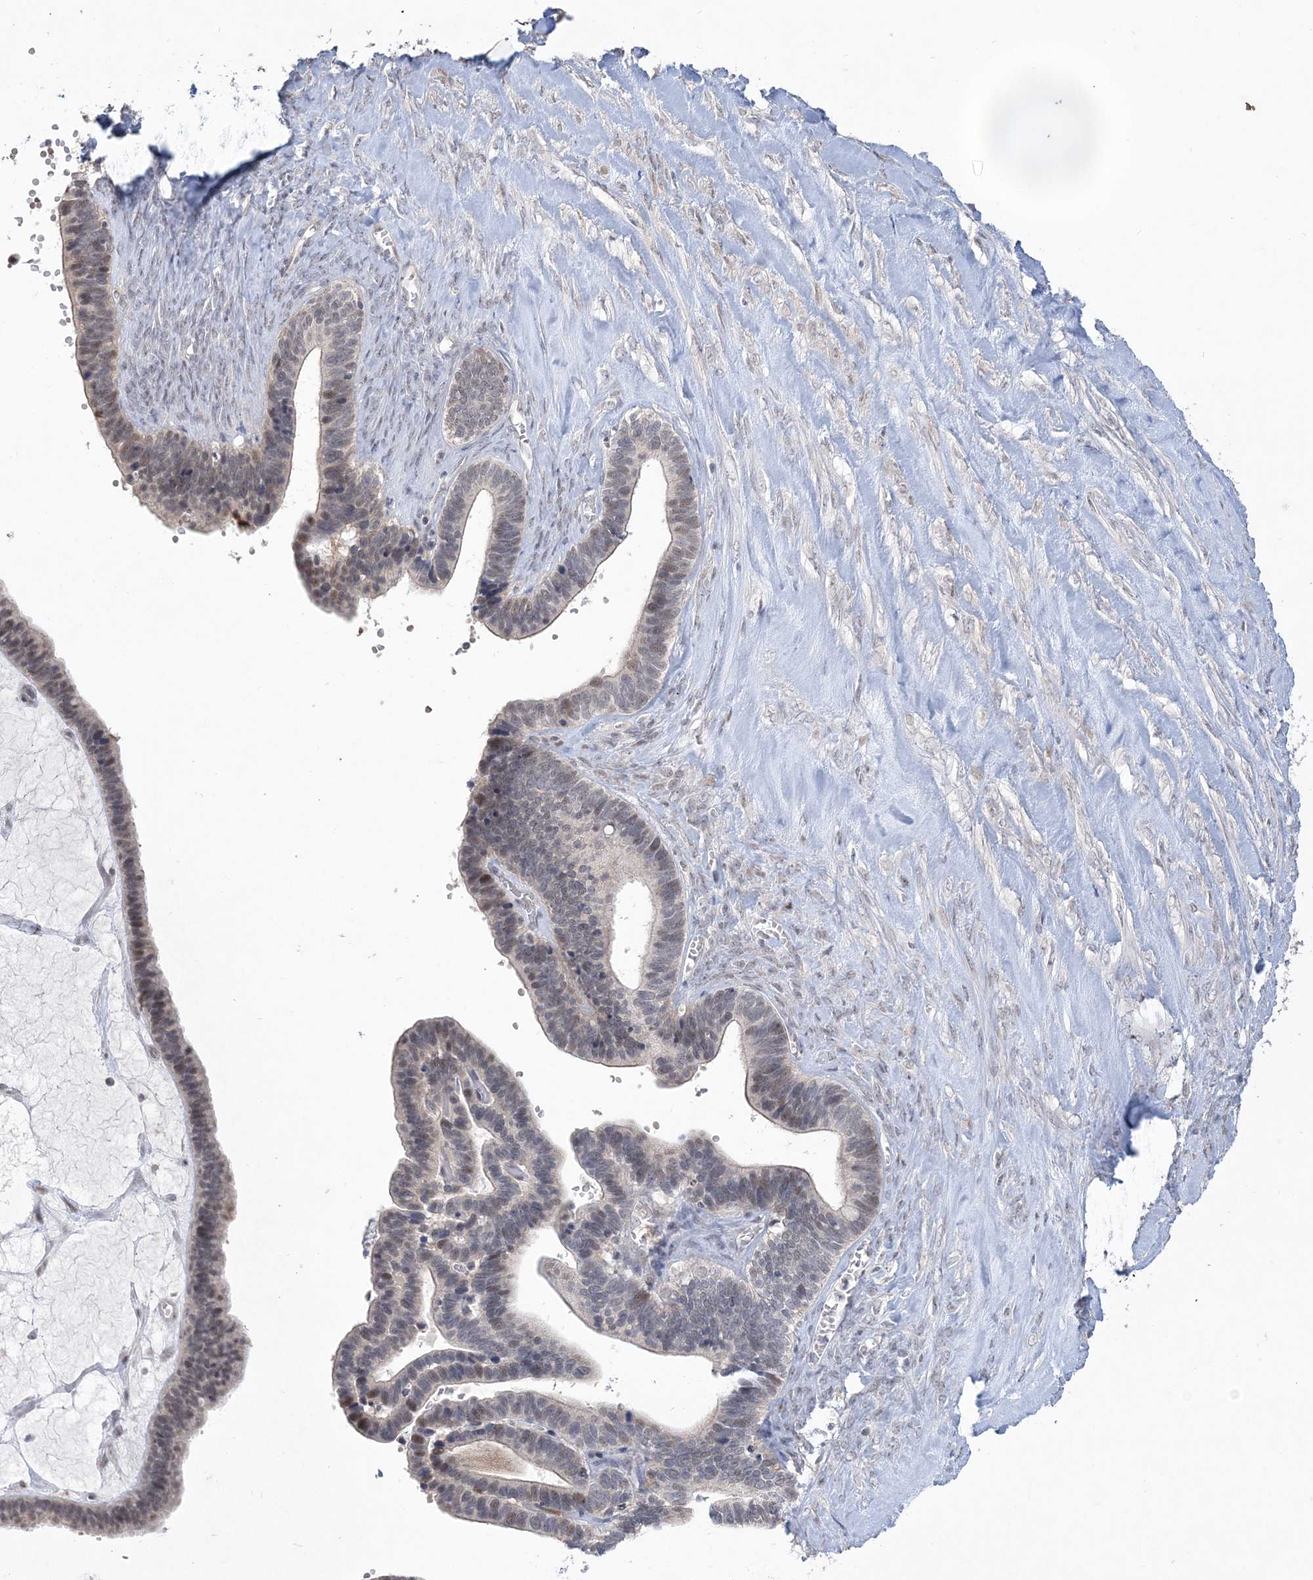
{"staining": {"intensity": "moderate", "quantity": "<25%", "location": "nuclear"}, "tissue": "ovarian cancer", "cell_type": "Tumor cells", "image_type": "cancer", "snomed": [{"axis": "morphology", "description": "Cystadenocarcinoma, serous, NOS"}, {"axis": "topography", "description": "Ovary"}], "caption": "Ovarian serous cystadenocarcinoma was stained to show a protein in brown. There is low levels of moderate nuclear positivity in approximately <25% of tumor cells. (DAB = brown stain, brightfield microscopy at high magnification).", "gene": "TSPEAR", "patient": {"sex": "female", "age": 56}}